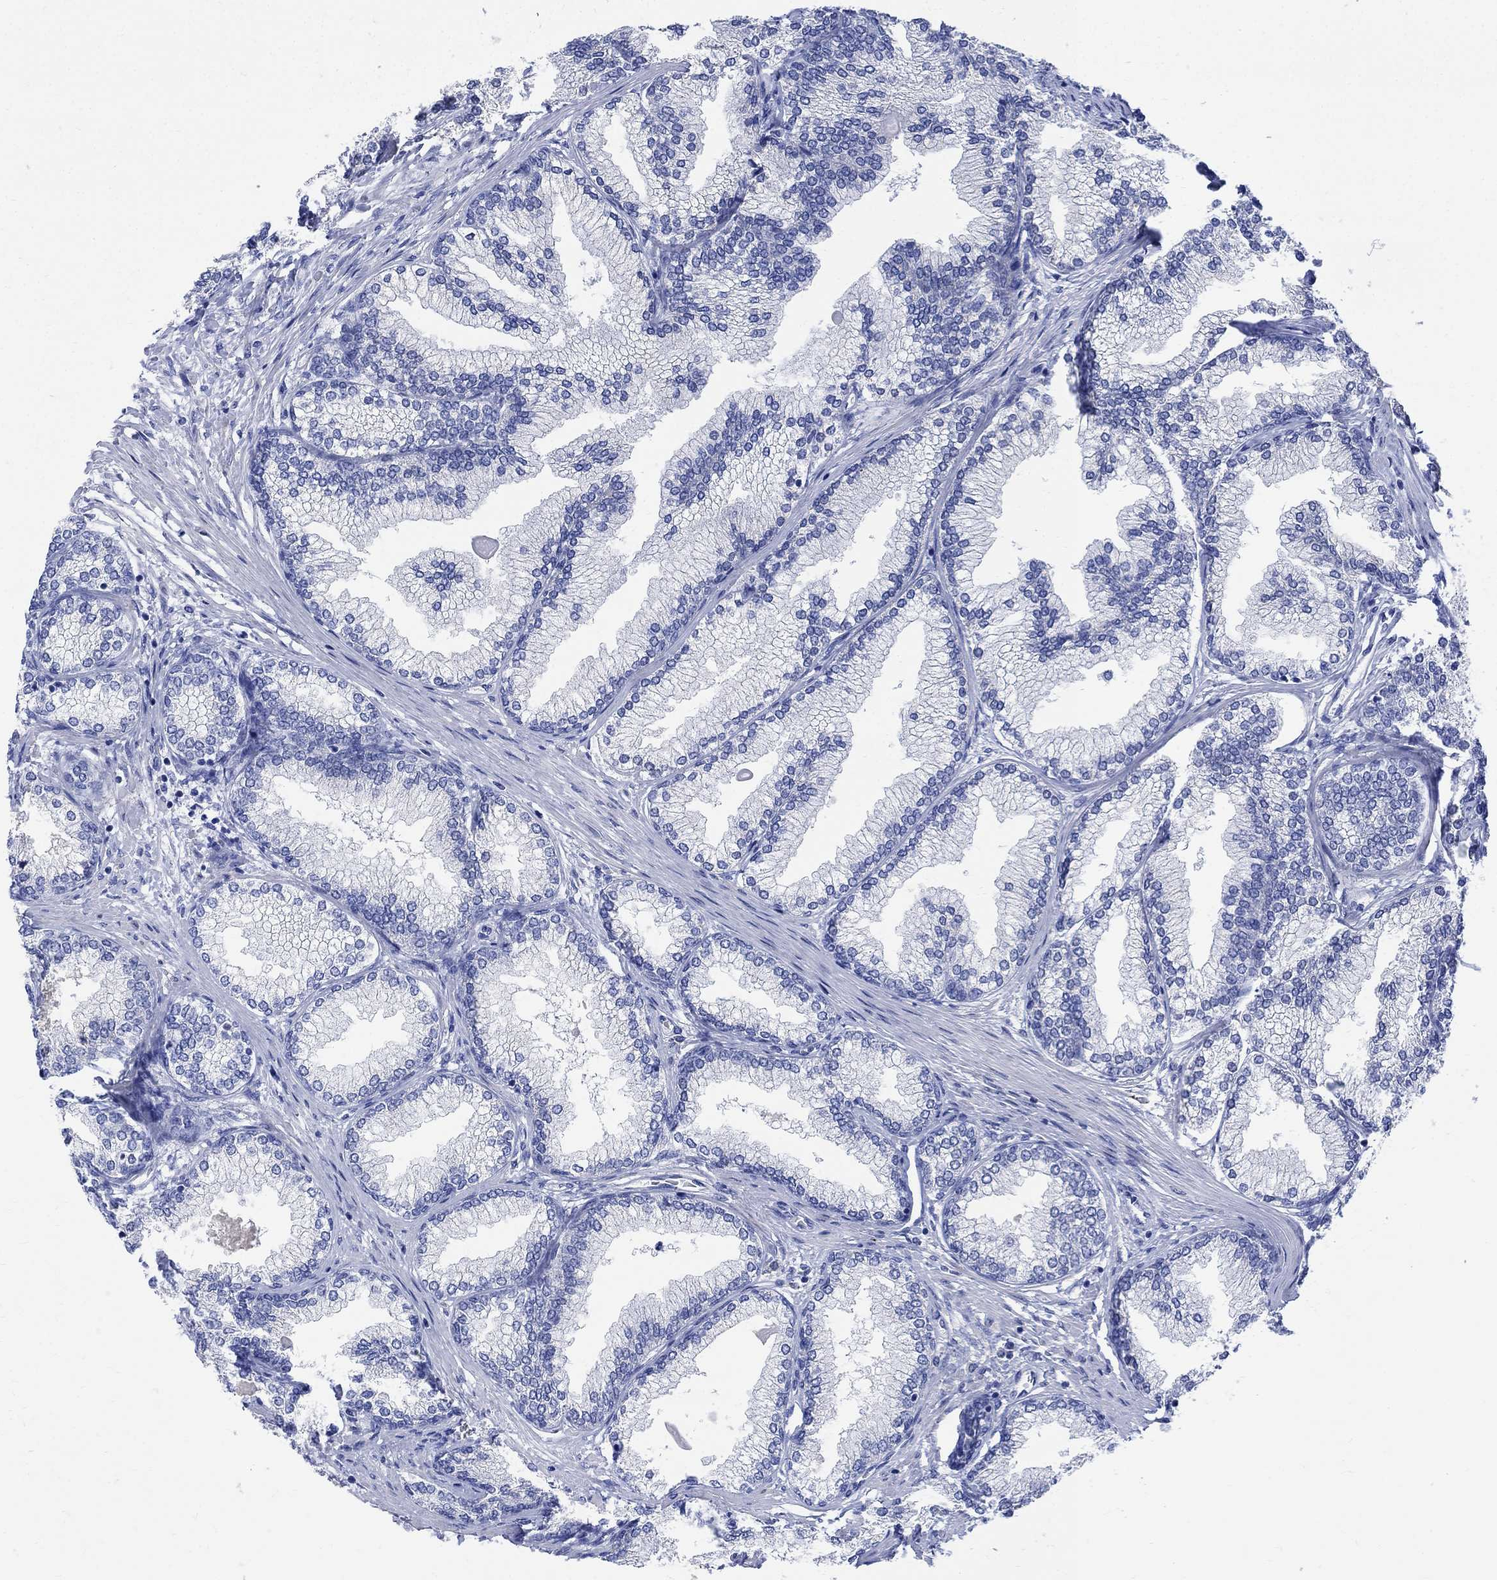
{"staining": {"intensity": "negative", "quantity": "none", "location": "none"}, "tissue": "prostate", "cell_type": "Glandular cells", "image_type": "normal", "snomed": [{"axis": "morphology", "description": "Normal tissue, NOS"}, {"axis": "topography", "description": "Prostate"}], "caption": "The histopathology image reveals no staining of glandular cells in unremarkable prostate.", "gene": "MYL1", "patient": {"sex": "male", "age": 72}}